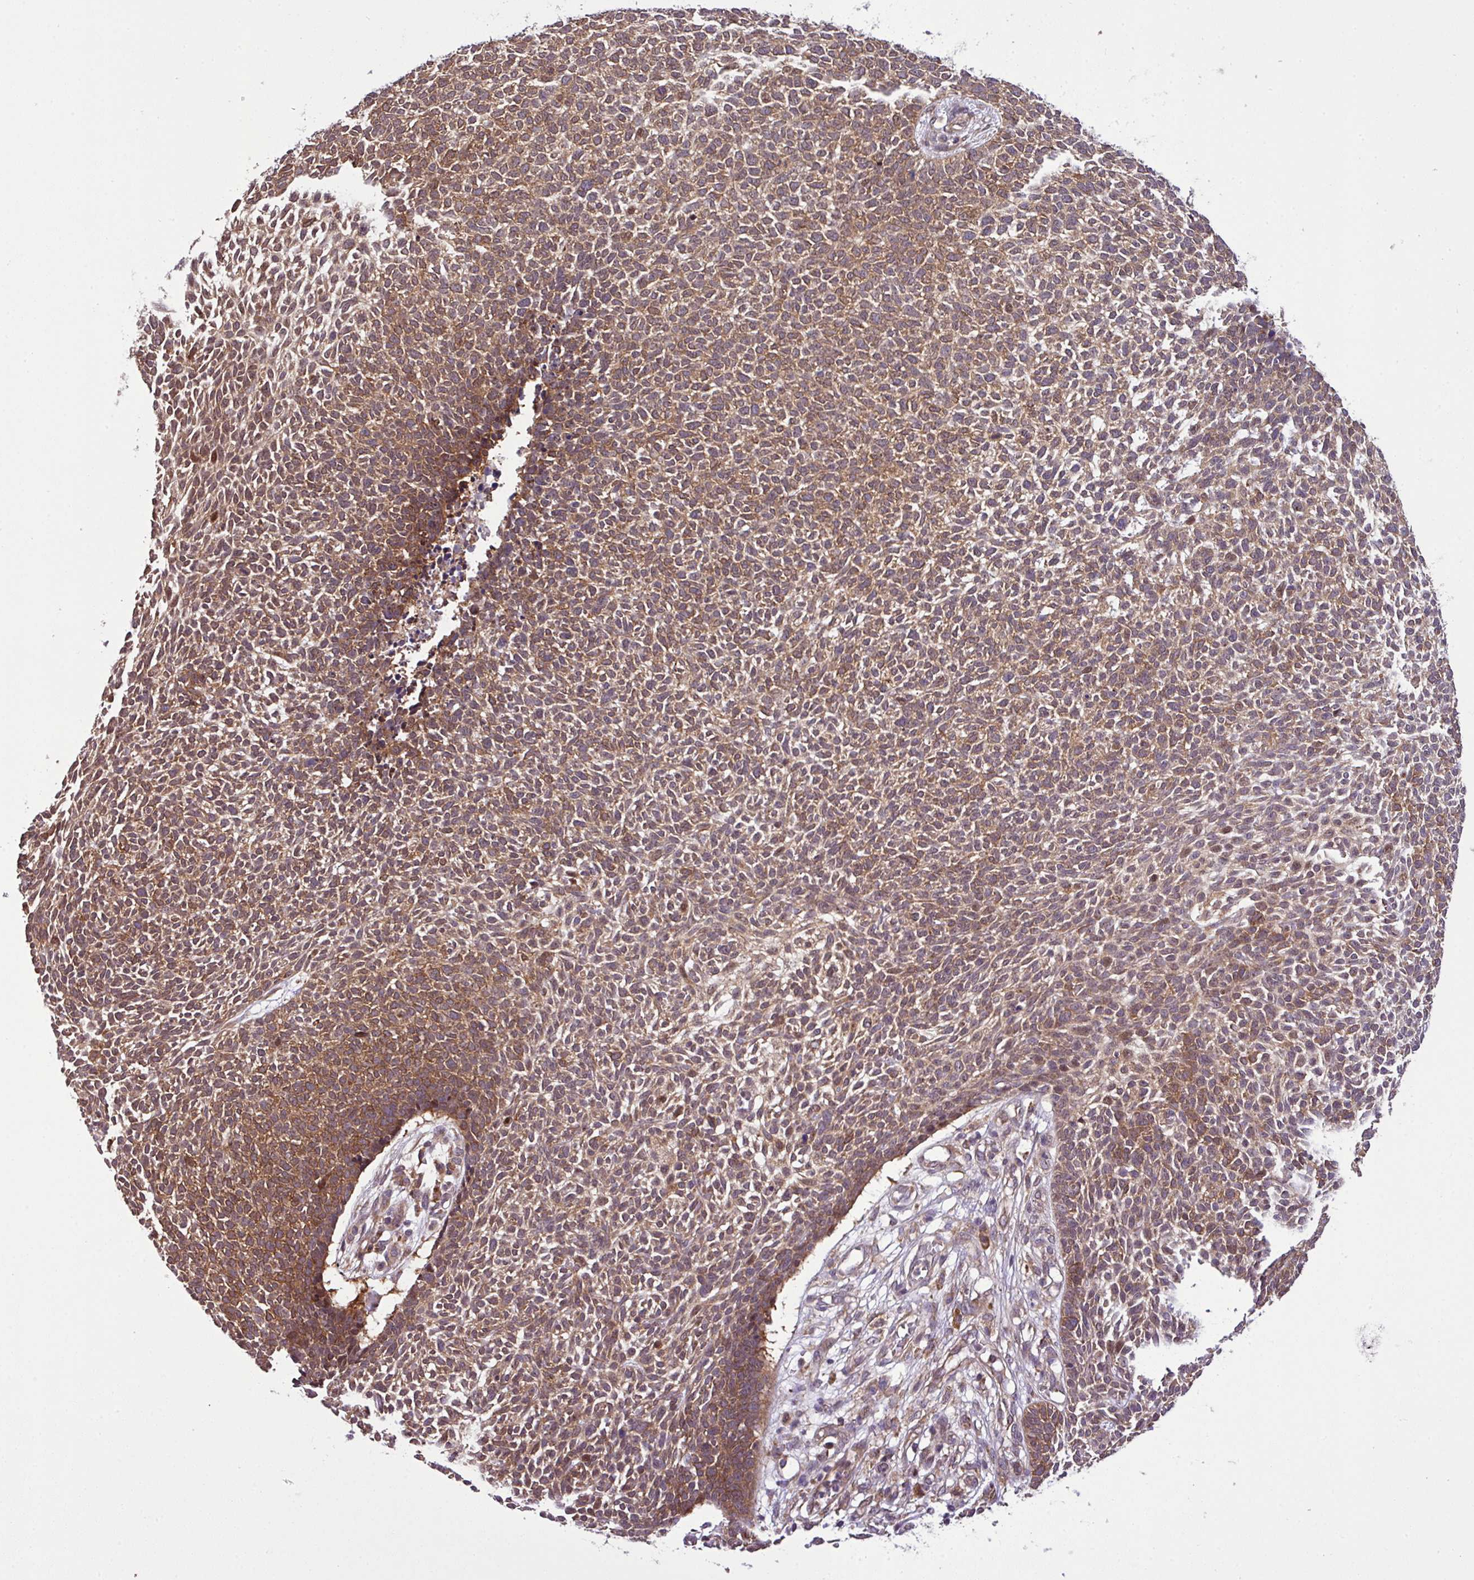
{"staining": {"intensity": "moderate", "quantity": ">75%", "location": "cytoplasmic/membranous,nuclear"}, "tissue": "skin cancer", "cell_type": "Tumor cells", "image_type": "cancer", "snomed": [{"axis": "morphology", "description": "Basal cell carcinoma"}, {"axis": "topography", "description": "Skin"}], "caption": "Skin basal cell carcinoma stained for a protein (brown) reveals moderate cytoplasmic/membranous and nuclear positive staining in approximately >75% of tumor cells.", "gene": "DLGAP4", "patient": {"sex": "female", "age": 84}}